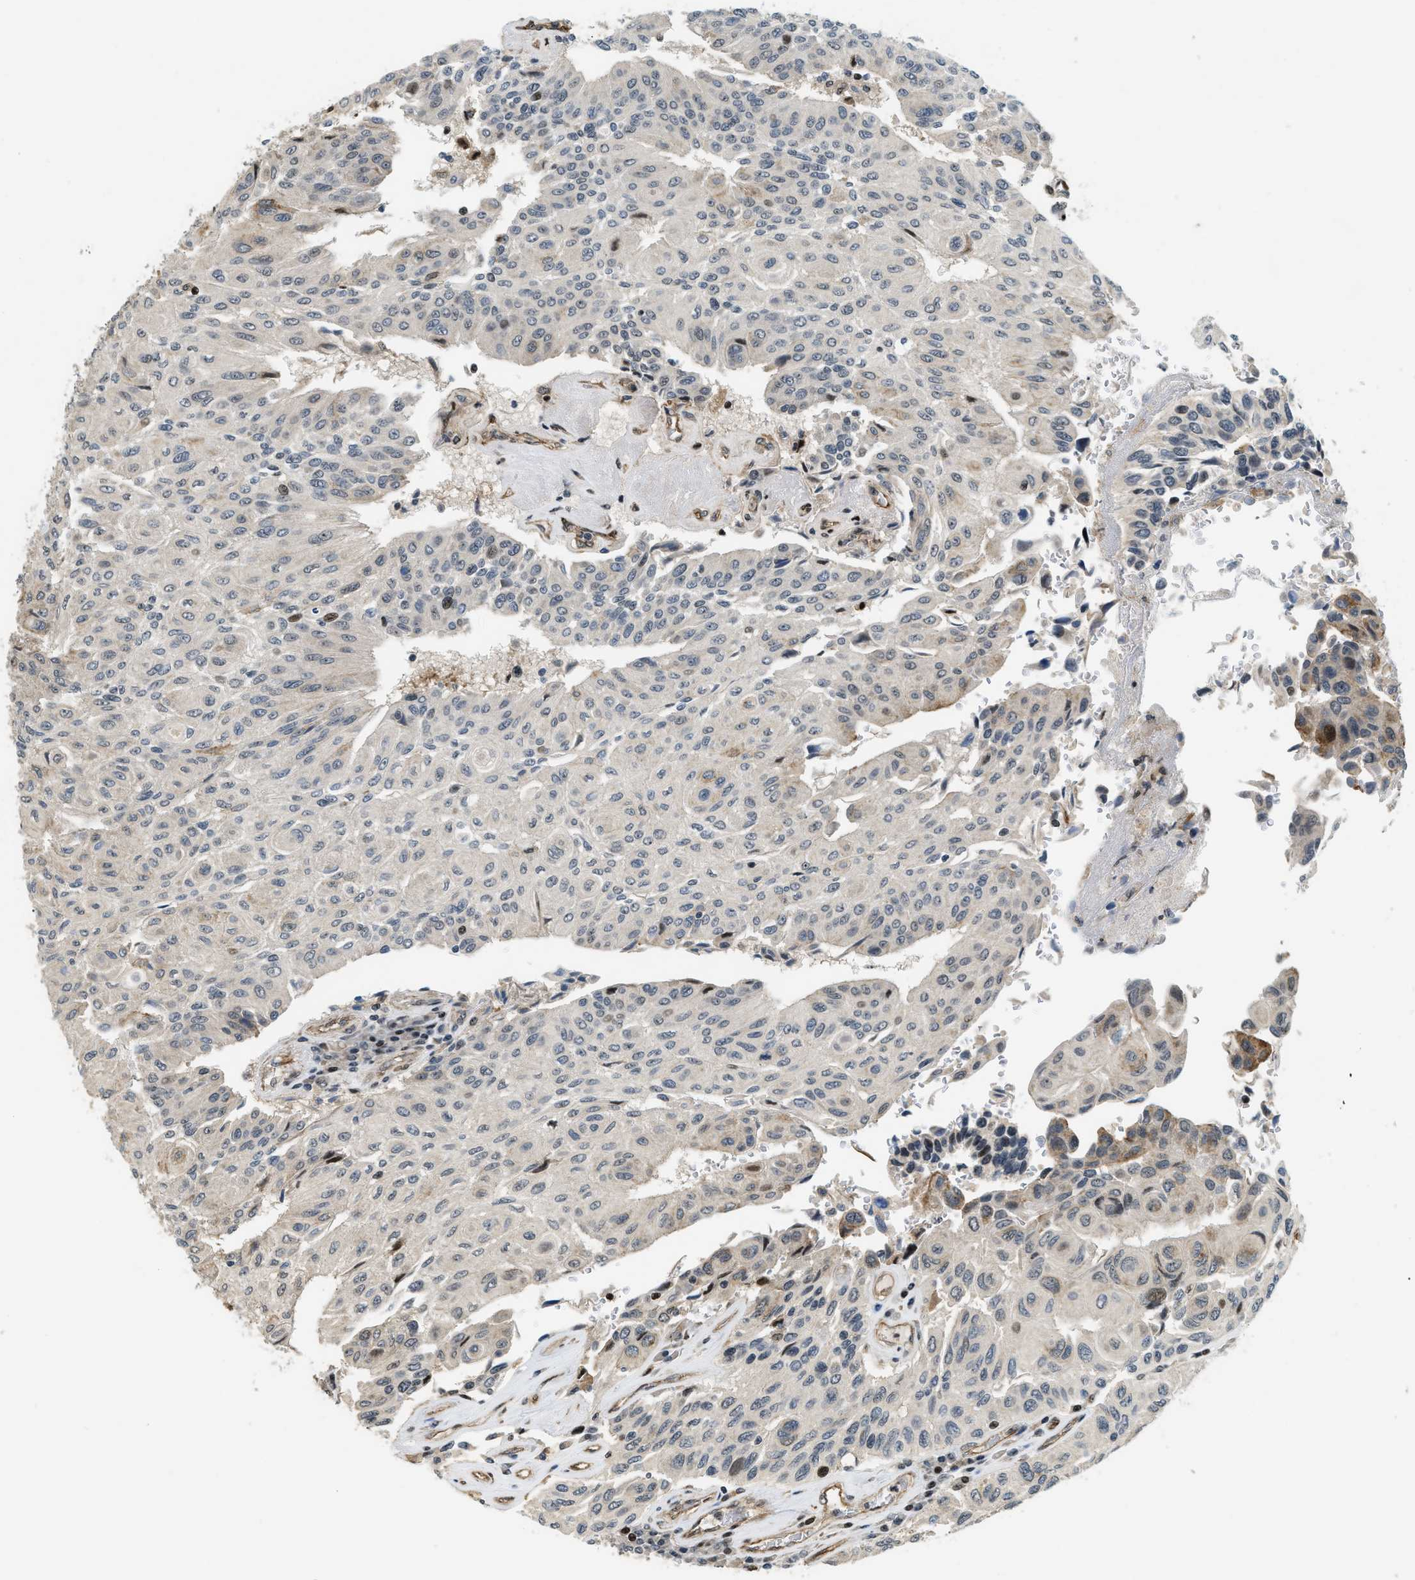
{"staining": {"intensity": "weak", "quantity": "<25%", "location": "cytoplasmic/membranous"}, "tissue": "urothelial cancer", "cell_type": "Tumor cells", "image_type": "cancer", "snomed": [{"axis": "morphology", "description": "Urothelial carcinoma, High grade"}, {"axis": "topography", "description": "Urinary bladder"}], "caption": "The image shows no staining of tumor cells in high-grade urothelial carcinoma.", "gene": "LTA4H", "patient": {"sex": "male", "age": 66}}